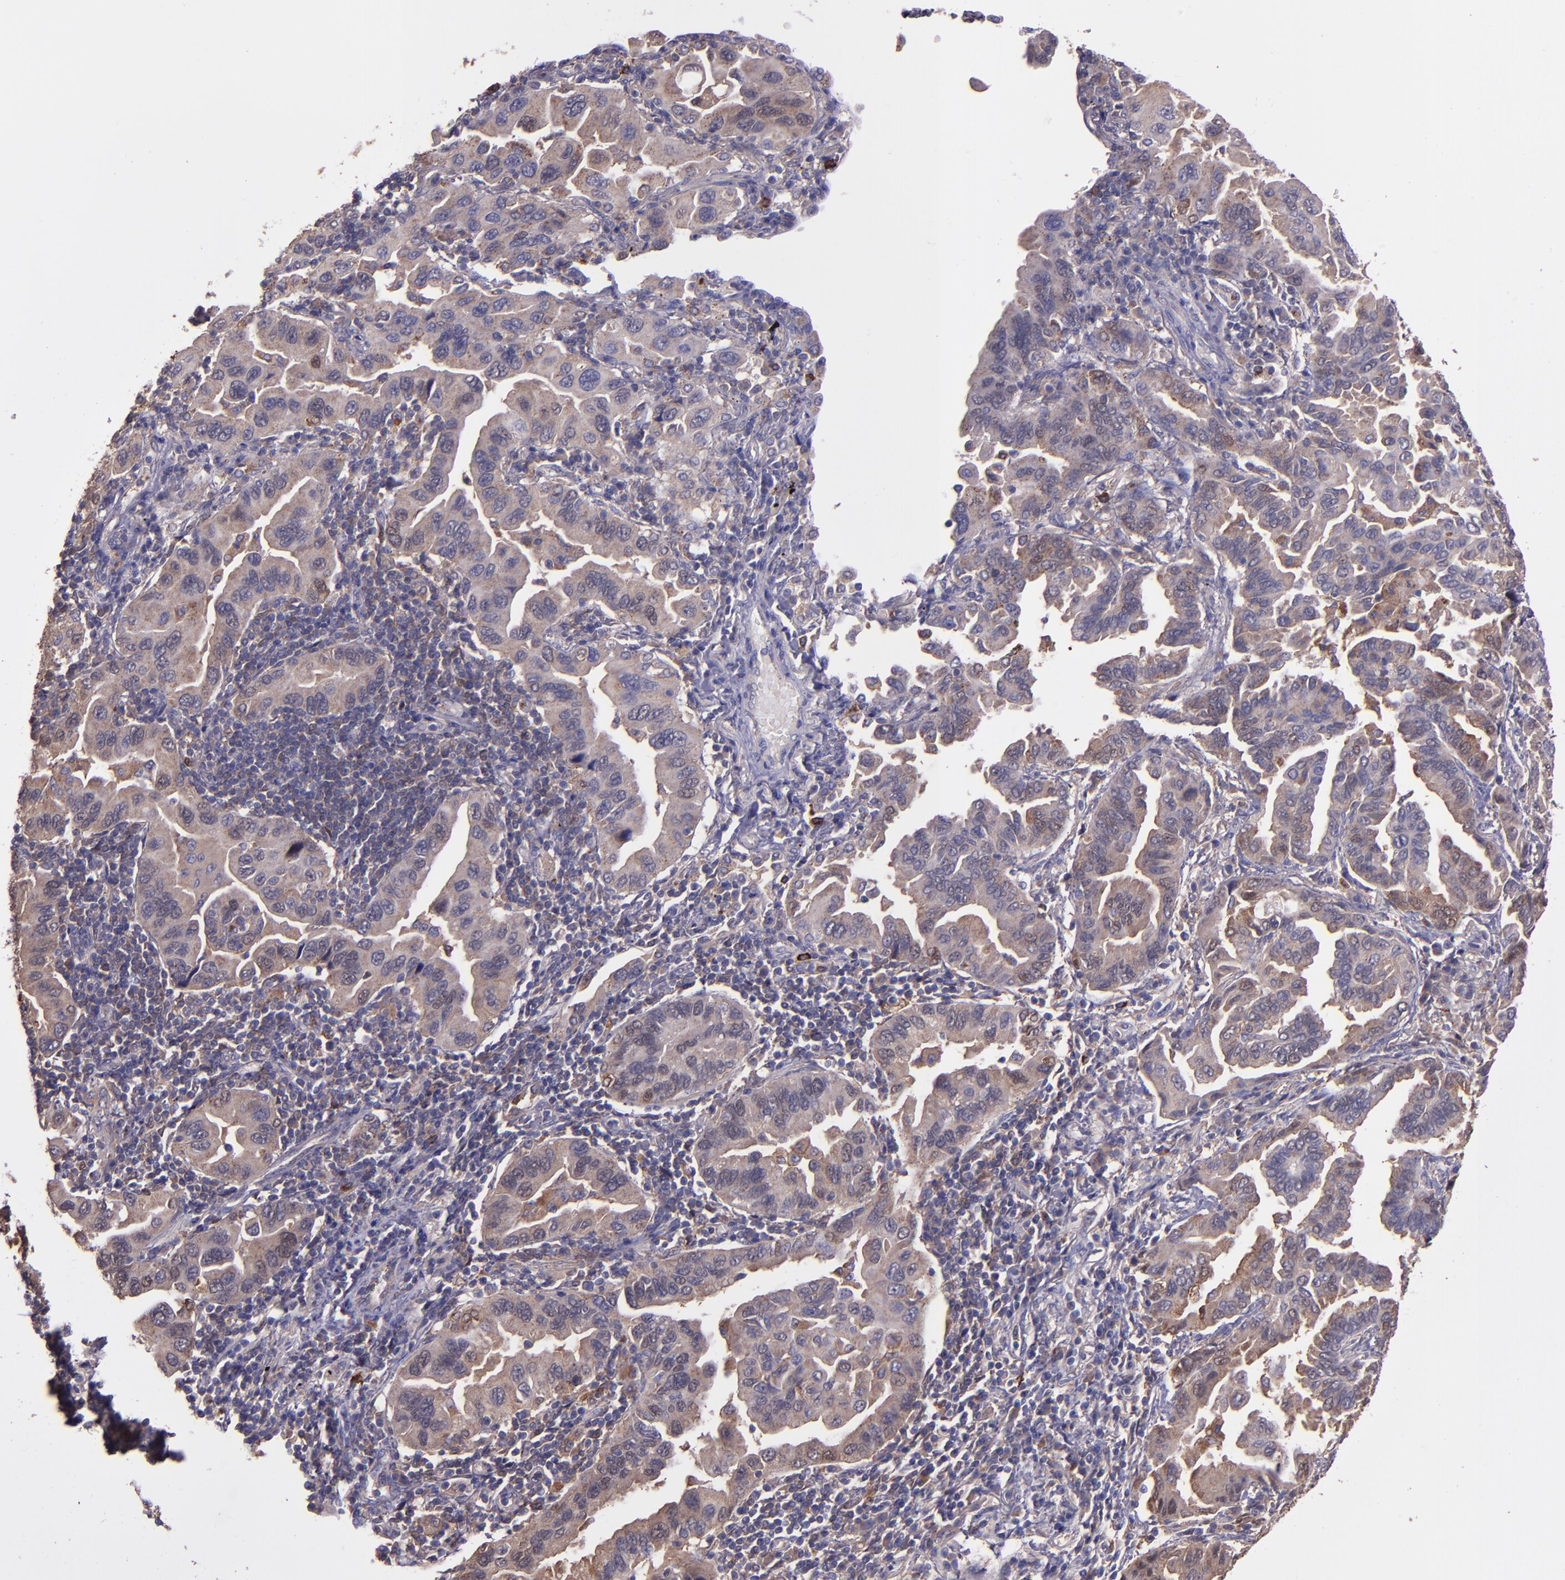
{"staining": {"intensity": "weak", "quantity": ">75%", "location": "cytoplasmic/membranous"}, "tissue": "lung cancer", "cell_type": "Tumor cells", "image_type": "cancer", "snomed": [{"axis": "morphology", "description": "Adenocarcinoma, NOS"}, {"axis": "topography", "description": "Lung"}], "caption": "Immunohistochemistry (IHC) micrograph of neoplastic tissue: human lung cancer (adenocarcinoma) stained using immunohistochemistry (IHC) exhibits low levels of weak protein expression localized specifically in the cytoplasmic/membranous of tumor cells, appearing as a cytoplasmic/membranous brown color.", "gene": "WASHC1", "patient": {"sex": "female", "age": 65}}